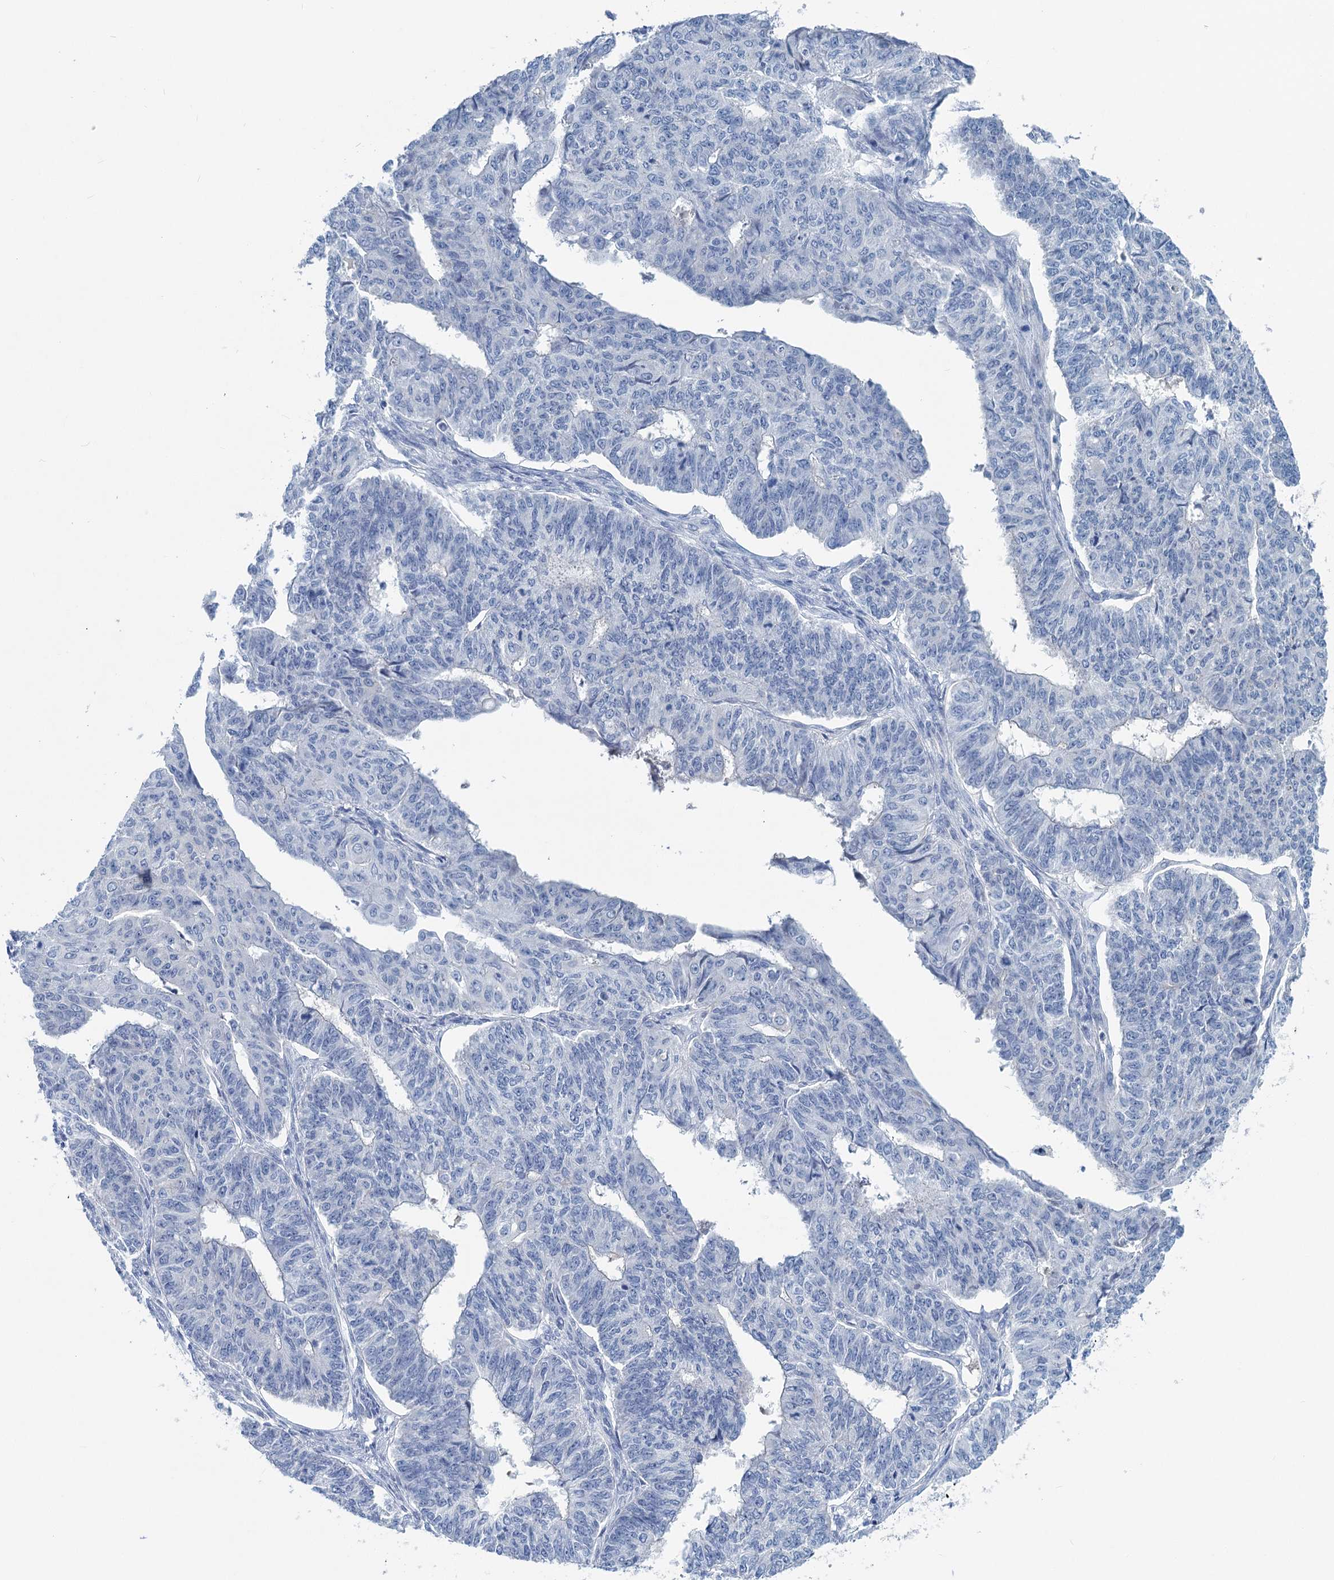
{"staining": {"intensity": "negative", "quantity": "none", "location": "none"}, "tissue": "endometrial cancer", "cell_type": "Tumor cells", "image_type": "cancer", "snomed": [{"axis": "morphology", "description": "Adenocarcinoma, NOS"}, {"axis": "topography", "description": "Endometrium"}], "caption": "Immunohistochemistry (IHC) of human endometrial cancer exhibits no staining in tumor cells.", "gene": "CHDH", "patient": {"sex": "female", "age": 32}}